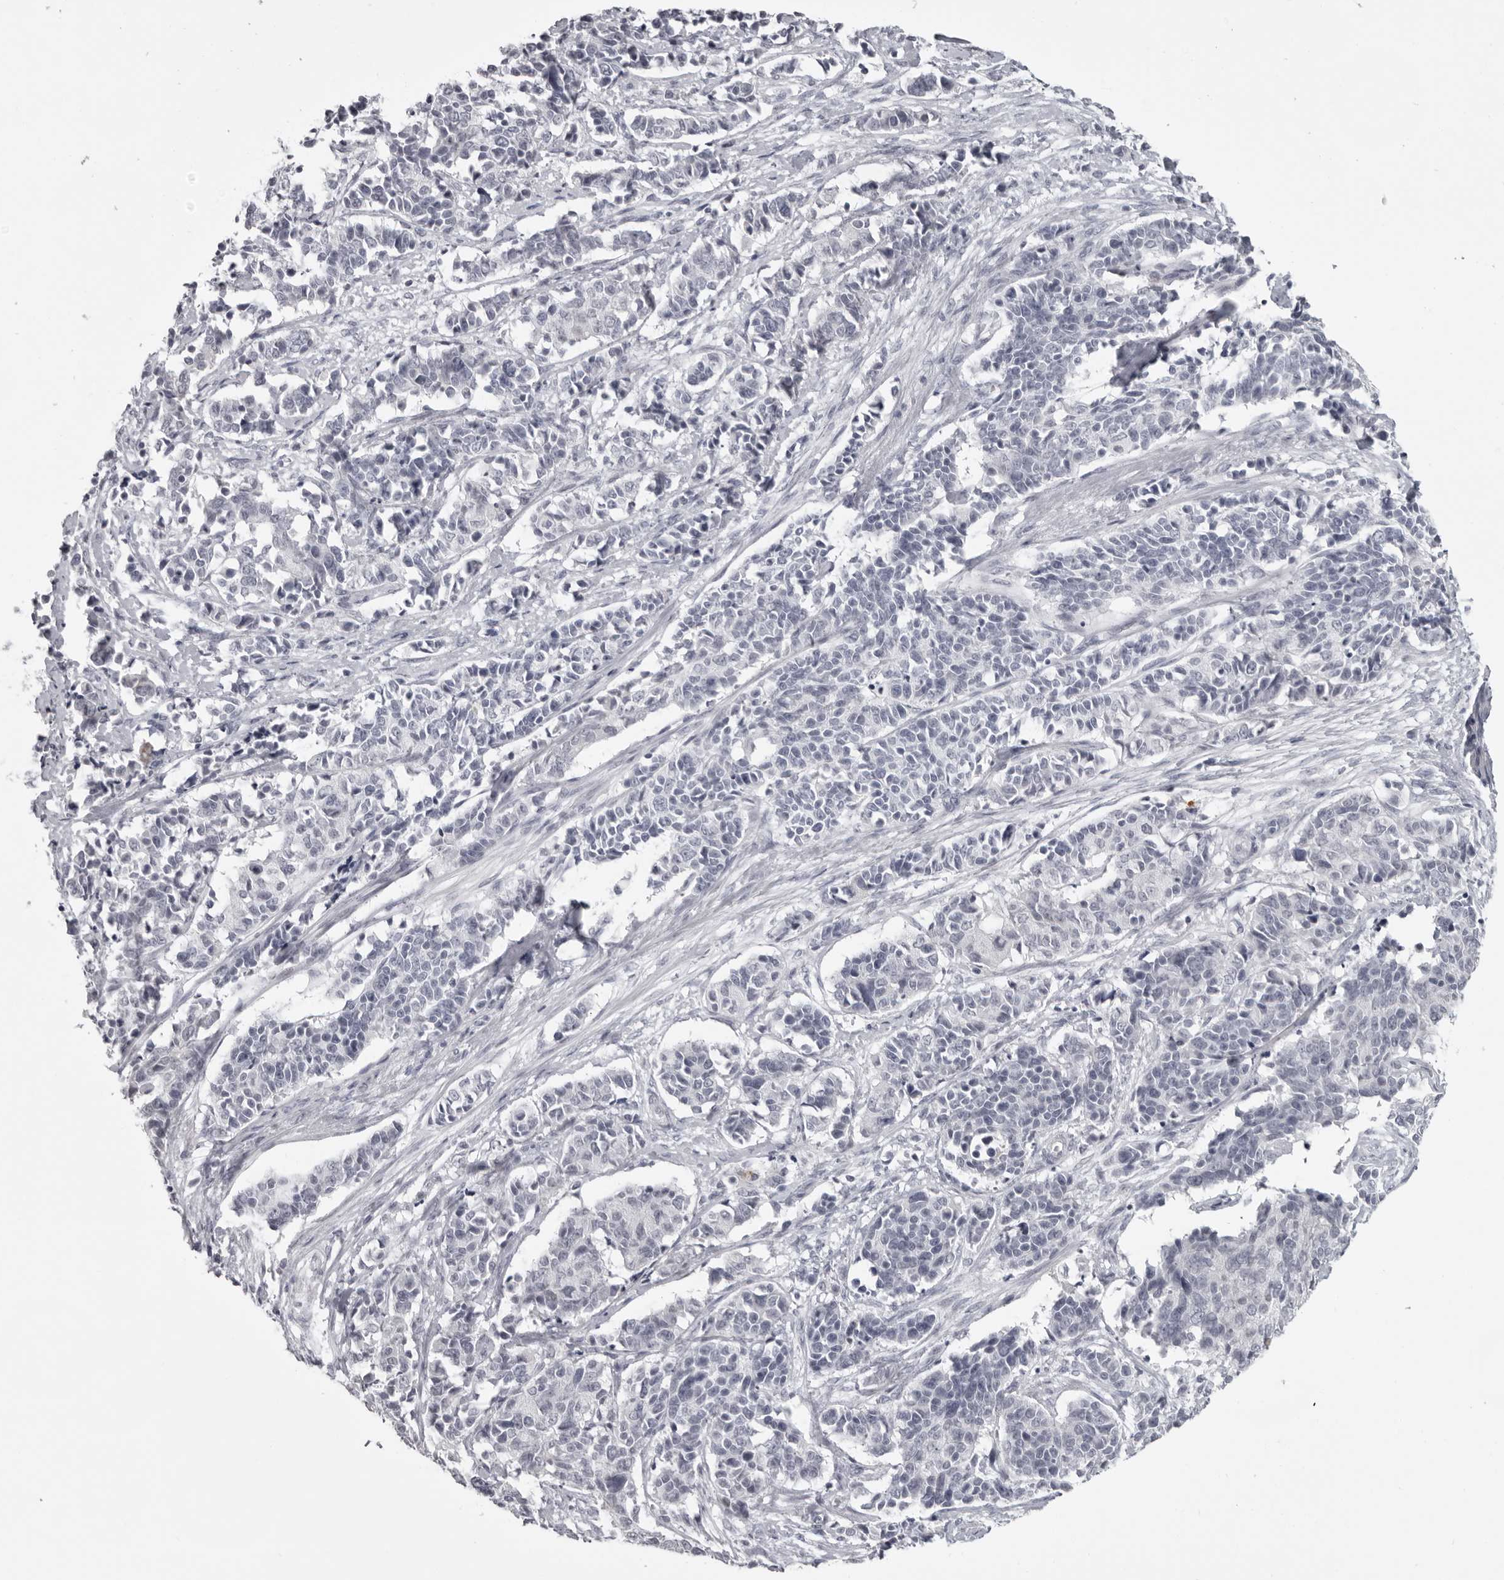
{"staining": {"intensity": "negative", "quantity": "none", "location": "none"}, "tissue": "cervical cancer", "cell_type": "Tumor cells", "image_type": "cancer", "snomed": [{"axis": "morphology", "description": "Normal tissue, NOS"}, {"axis": "morphology", "description": "Squamous cell carcinoma, NOS"}, {"axis": "topography", "description": "Cervix"}], "caption": "IHC of human squamous cell carcinoma (cervical) shows no positivity in tumor cells. (DAB immunohistochemistry with hematoxylin counter stain).", "gene": "NUDT18", "patient": {"sex": "female", "age": 35}}